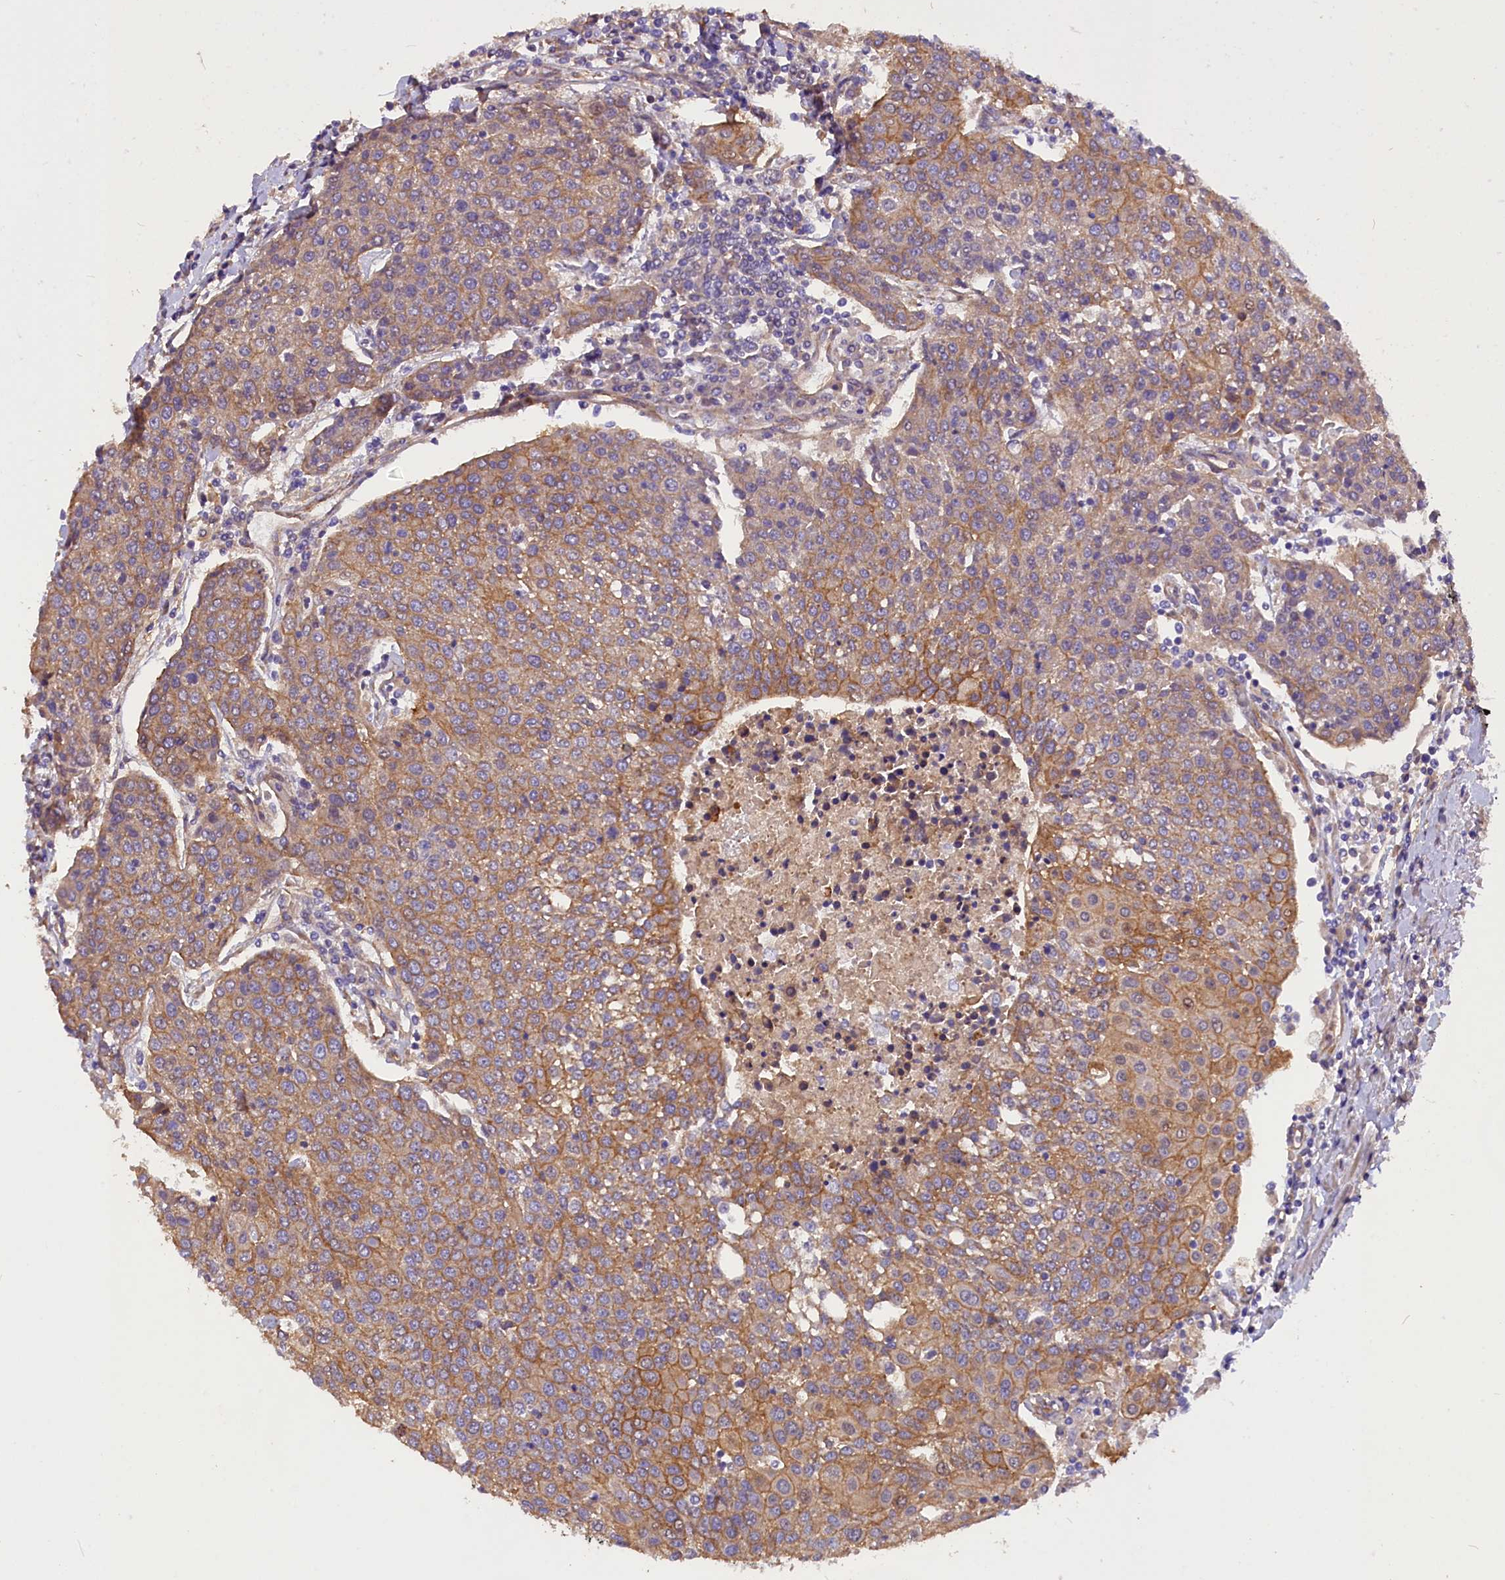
{"staining": {"intensity": "moderate", "quantity": ">75%", "location": "cytoplasmic/membranous"}, "tissue": "urothelial cancer", "cell_type": "Tumor cells", "image_type": "cancer", "snomed": [{"axis": "morphology", "description": "Urothelial carcinoma, High grade"}, {"axis": "topography", "description": "Urinary bladder"}], "caption": "Human high-grade urothelial carcinoma stained with a protein marker reveals moderate staining in tumor cells.", "gene": "ERMARD", "patient": {"sex": "female", "age": 85}}